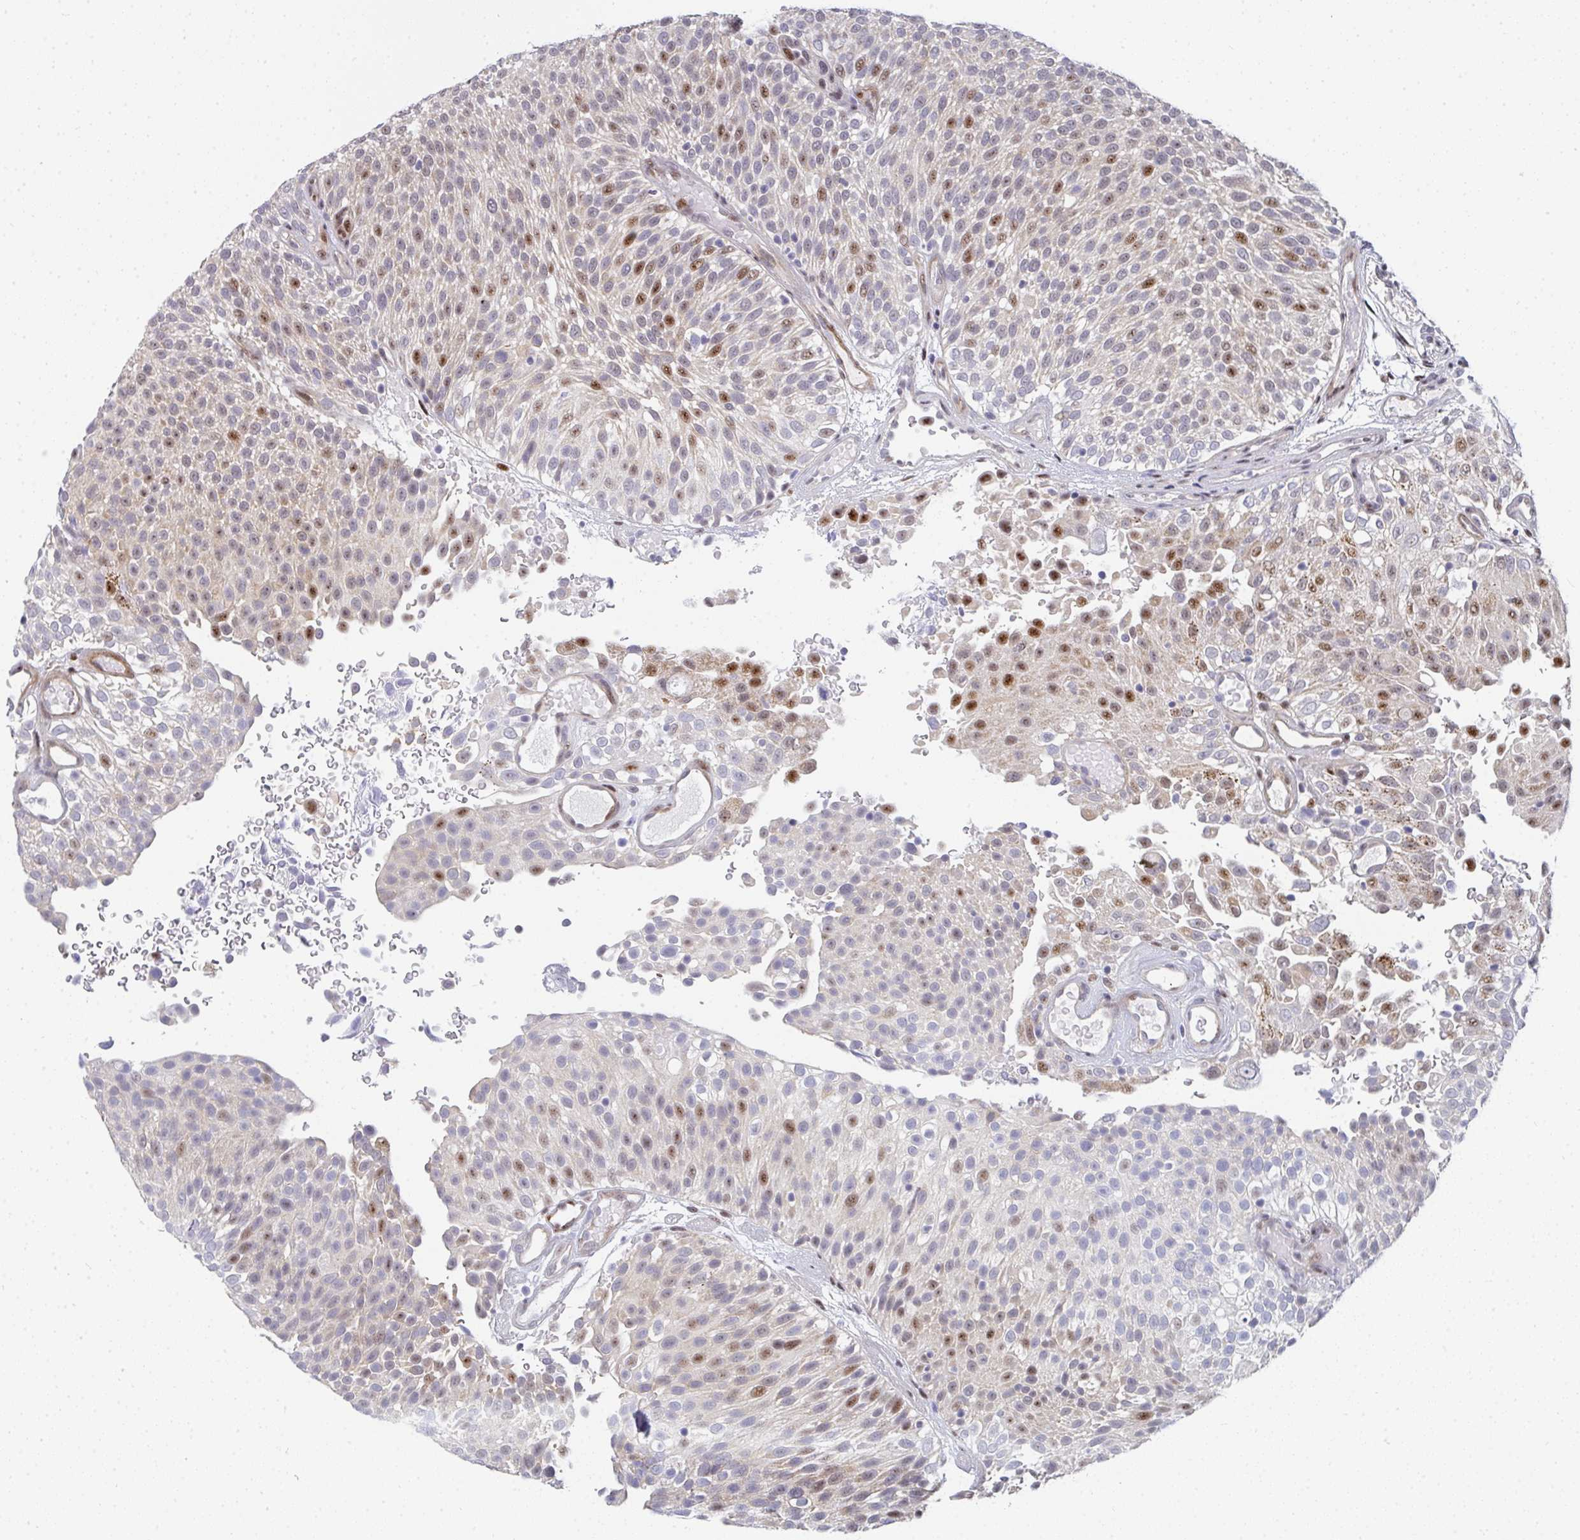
{"staining": {"intensity": "moderate", "quantity": "25%-75%", "location": "nuclear"}, "tissue": "urothelial cancer", "cell_type": "Tumor cells", "image_type": "cancer", "snomed": [{"axis": "morphology", "description": "Urothelial carcinoma, Low grade"}, {"axis": "topography", "description": "Urinary bladder"}], "caption": "Immunohistochemistry image of human low-grade urothelial carcinoma stained for a protein (brown), which exhibits medium levels of moderate nuclear expression in approximately 25%-75% of tumor cells.", "gene": "ZIC3", "patient": {"sex": "male", "age": 78}}